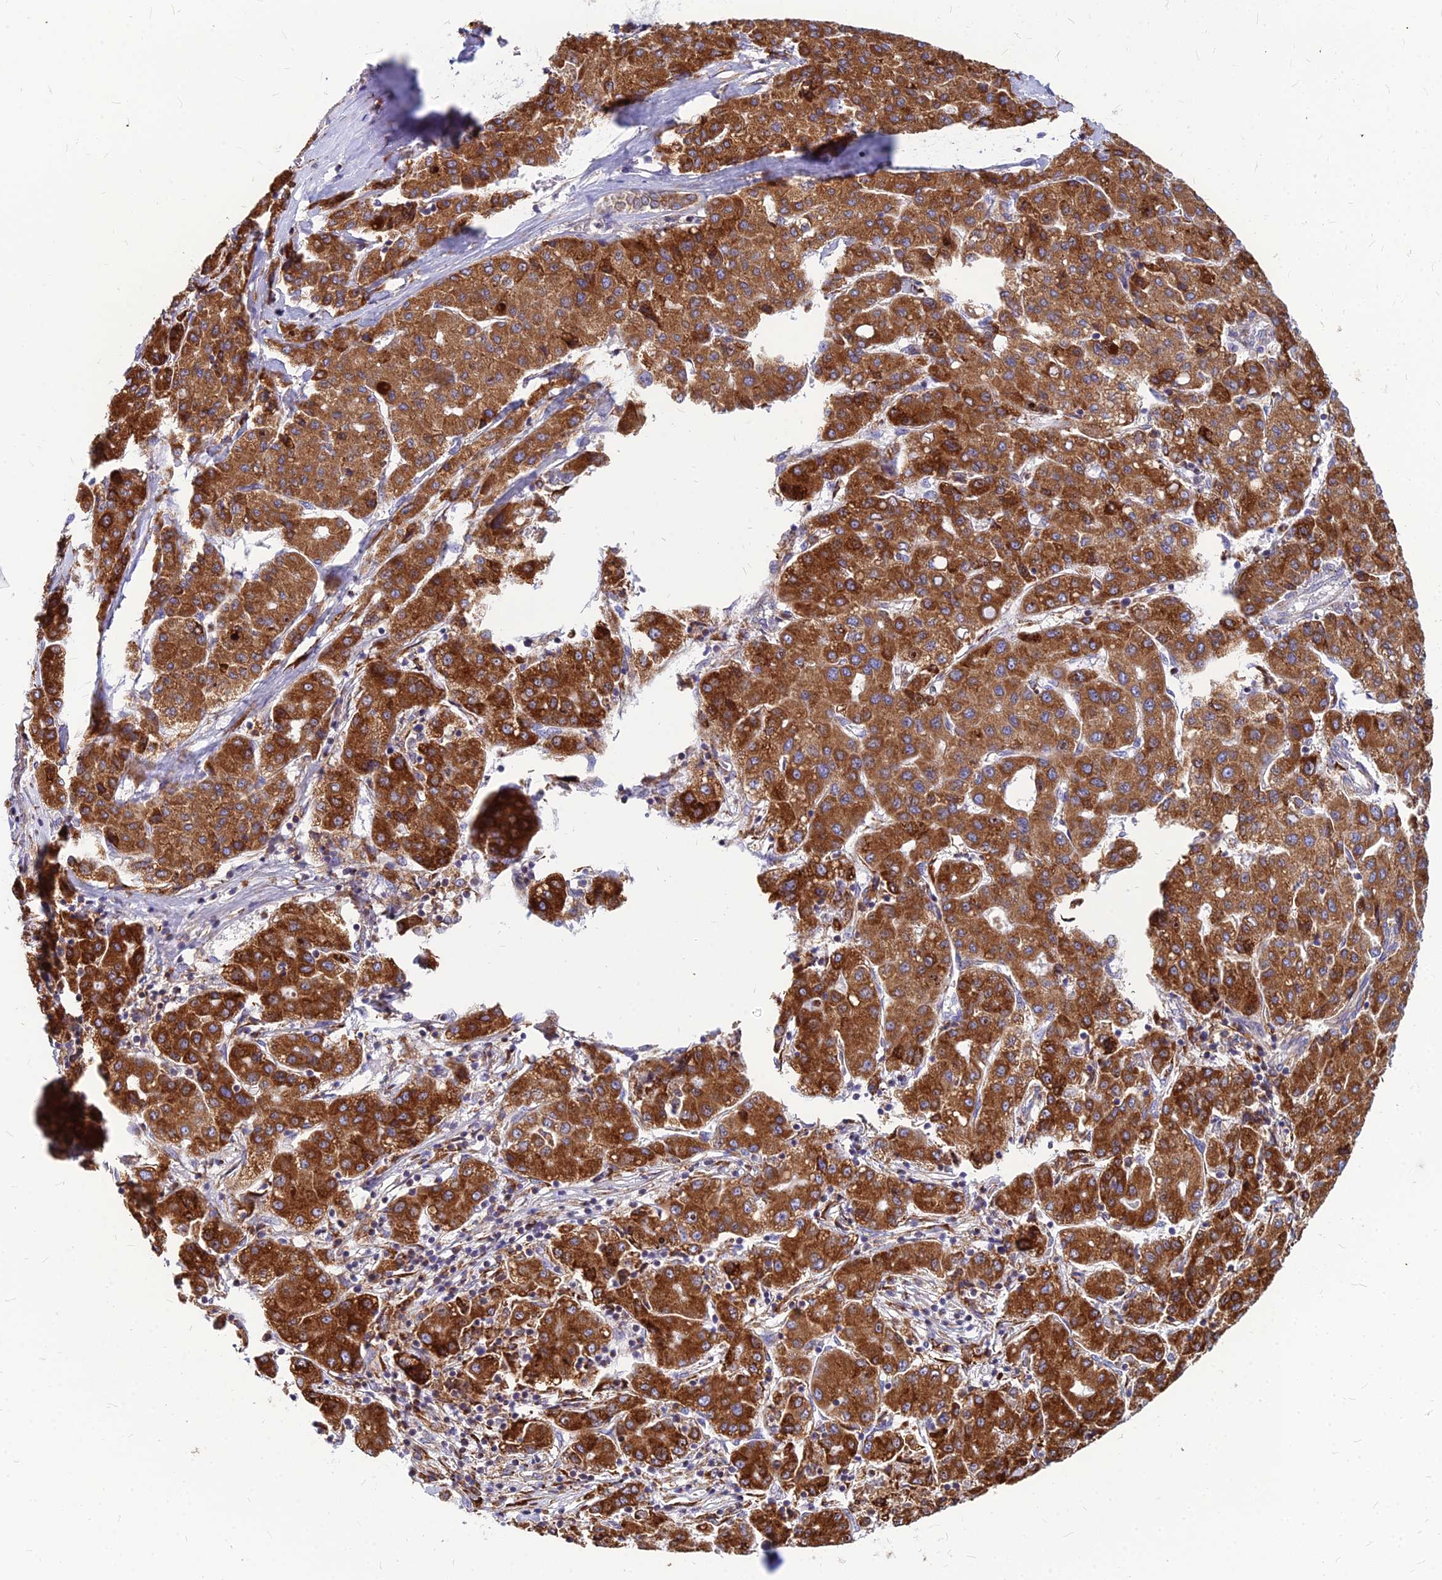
{"staining": {"intensity": "strong", "quantity": ">75%", "location": "cytoplasmic/membranous"}, "tissue": "liver cancer", "cell_type": "Tumor cells", "image_type": "cancer", "snomed": [{"axis": "morphology", "description": "Carcinoma, Hepatocellular, NOS"}, {"axis": "topography", "description": "Liver"}], "caption": "Protein staining by IHC shows strong cytoplasmic/membranous staining in about >75% of tumor cells in liver cancer (hepatocellular carcinoma).", "gene": "CCT6B", "patient": {"sex": "male", "age": 65}}